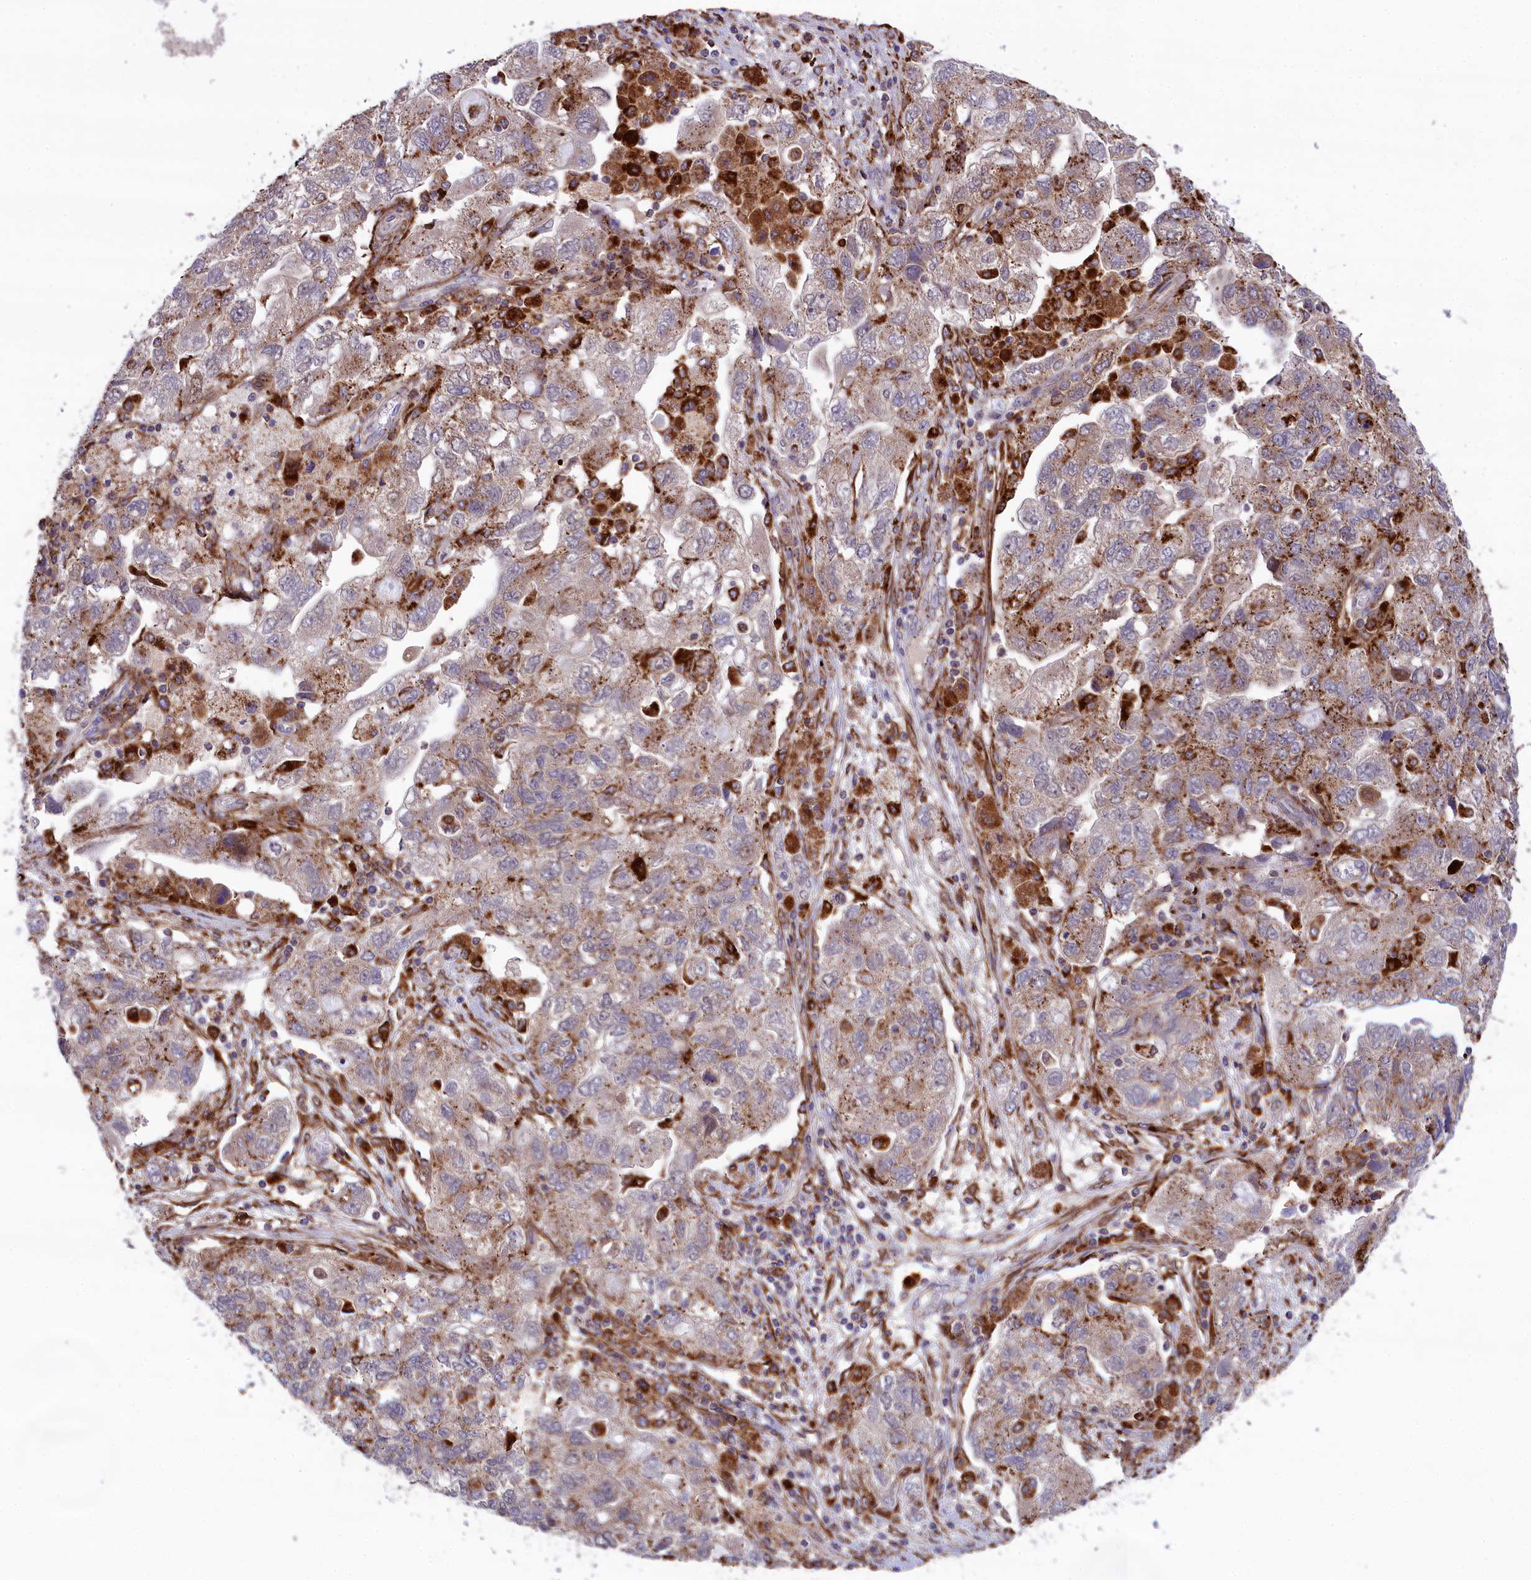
{"staining": {"intensity": "moderate", "quantity": "<25%", "location": "cytoplasmic/membranous"}, "tissue": "ovarian cancer", "cell_type": "Tumor cells", "image_type": "cancer", "snomed": [{"axis": "morphology", "description": "Carcinoma, NOS"}, {"axis": "morphology", "description": "Cystadenocarcinoma, serous, NOS"}, {"axis": "topography", "description": "Ovary"}], "caption": "Approximately <25% of tumor cells in ovarian cancer (carcinoma) display moderate cytoplasmic/membranous protein staining as visualized by brown immunohistochemical staining.", "gene": "MAN2B1", "patient": {"sex": "female", "age": 69}}